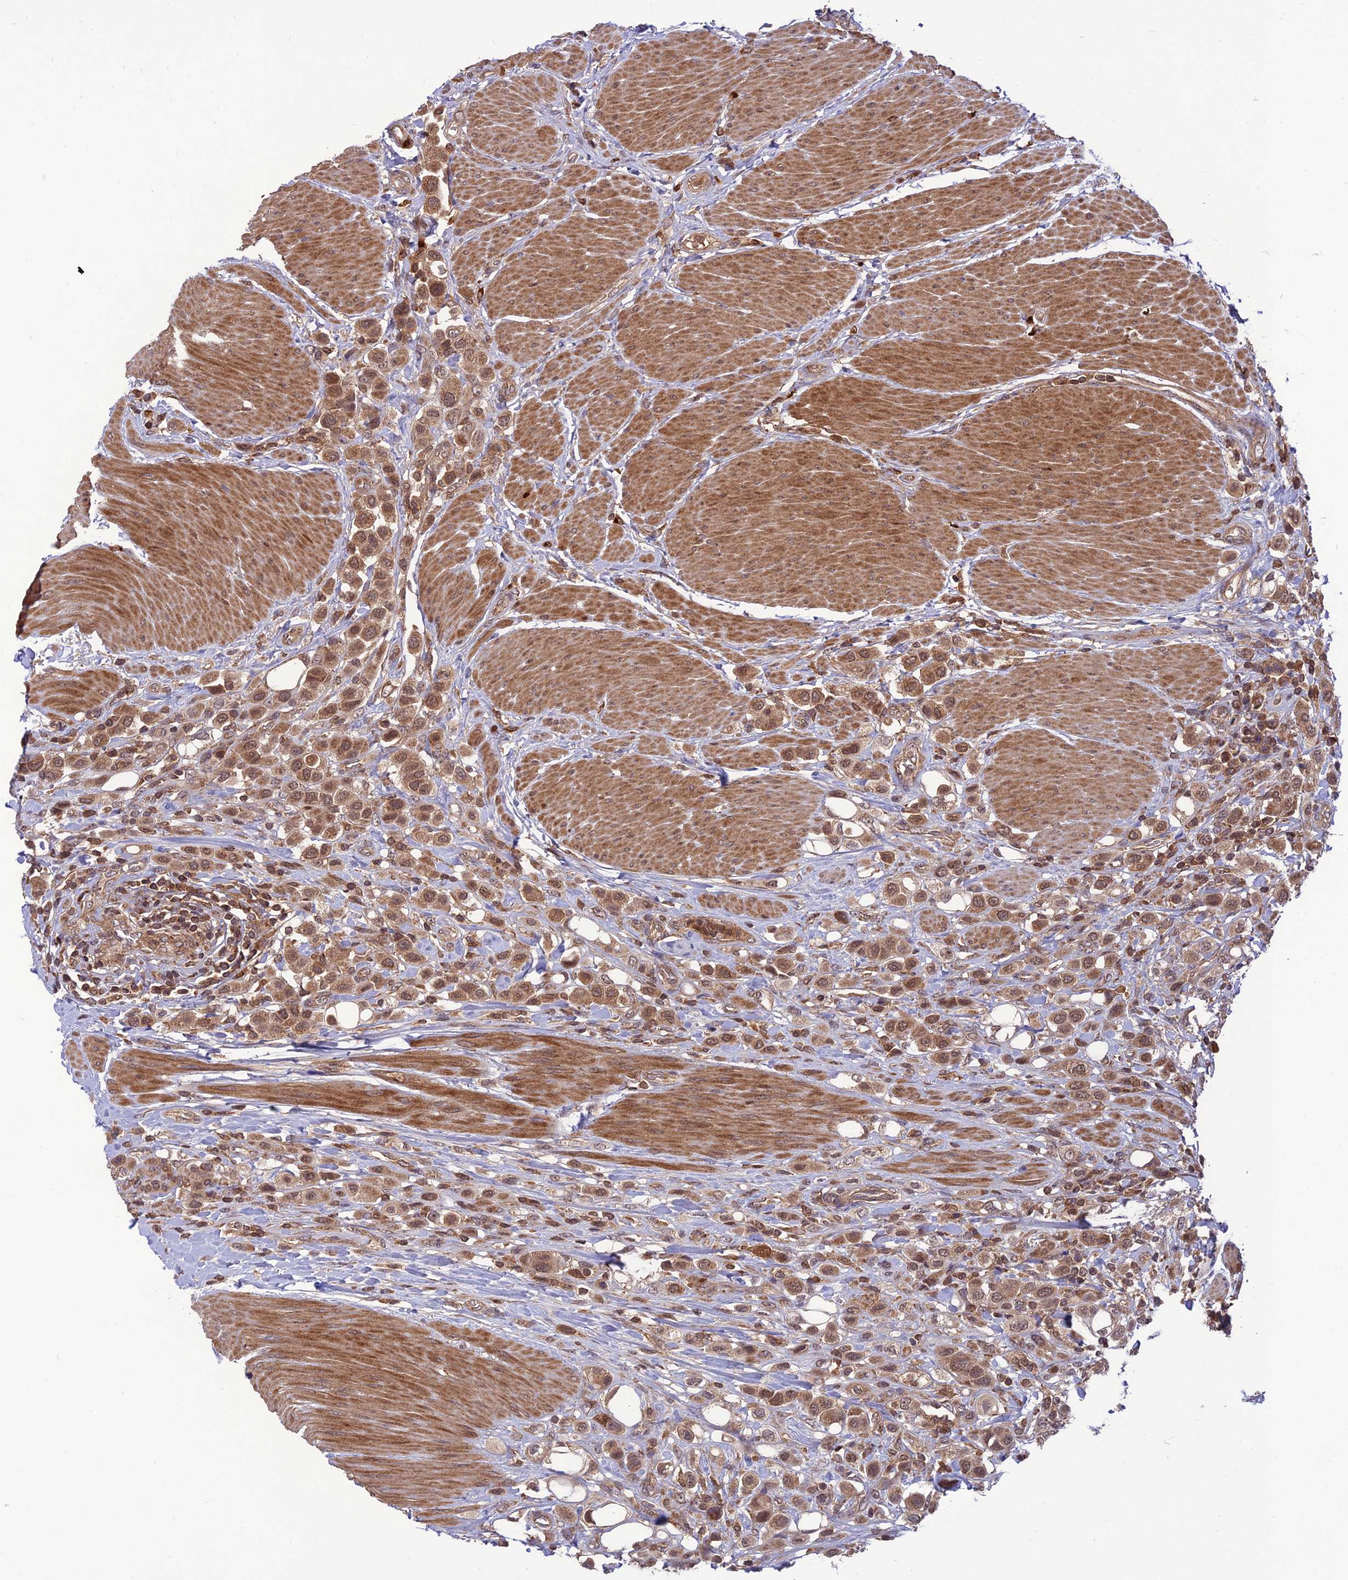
{"staining": {"intensity": "moderate", "quantity": ">75%", "location": "cytoplasmic/membranous,nuclear"}, "tissue": "urothelial cancer", "cell_type": "Tumor cells", "image_type": "cancer", "snomed": [{"axis": "morphology", "description": "Urothelial carcinoma, High grade"}, {"axis": "topography", "description": "Urinary bladder"}], "caption": "This is an image of IHC staining of urothelial cancer, which shows moderate expression in the cytoplasmic/membranous and nuclear of tumor cells.", "gene": "NDUFC1", "patient": {"sex": "male", "age": 50}}